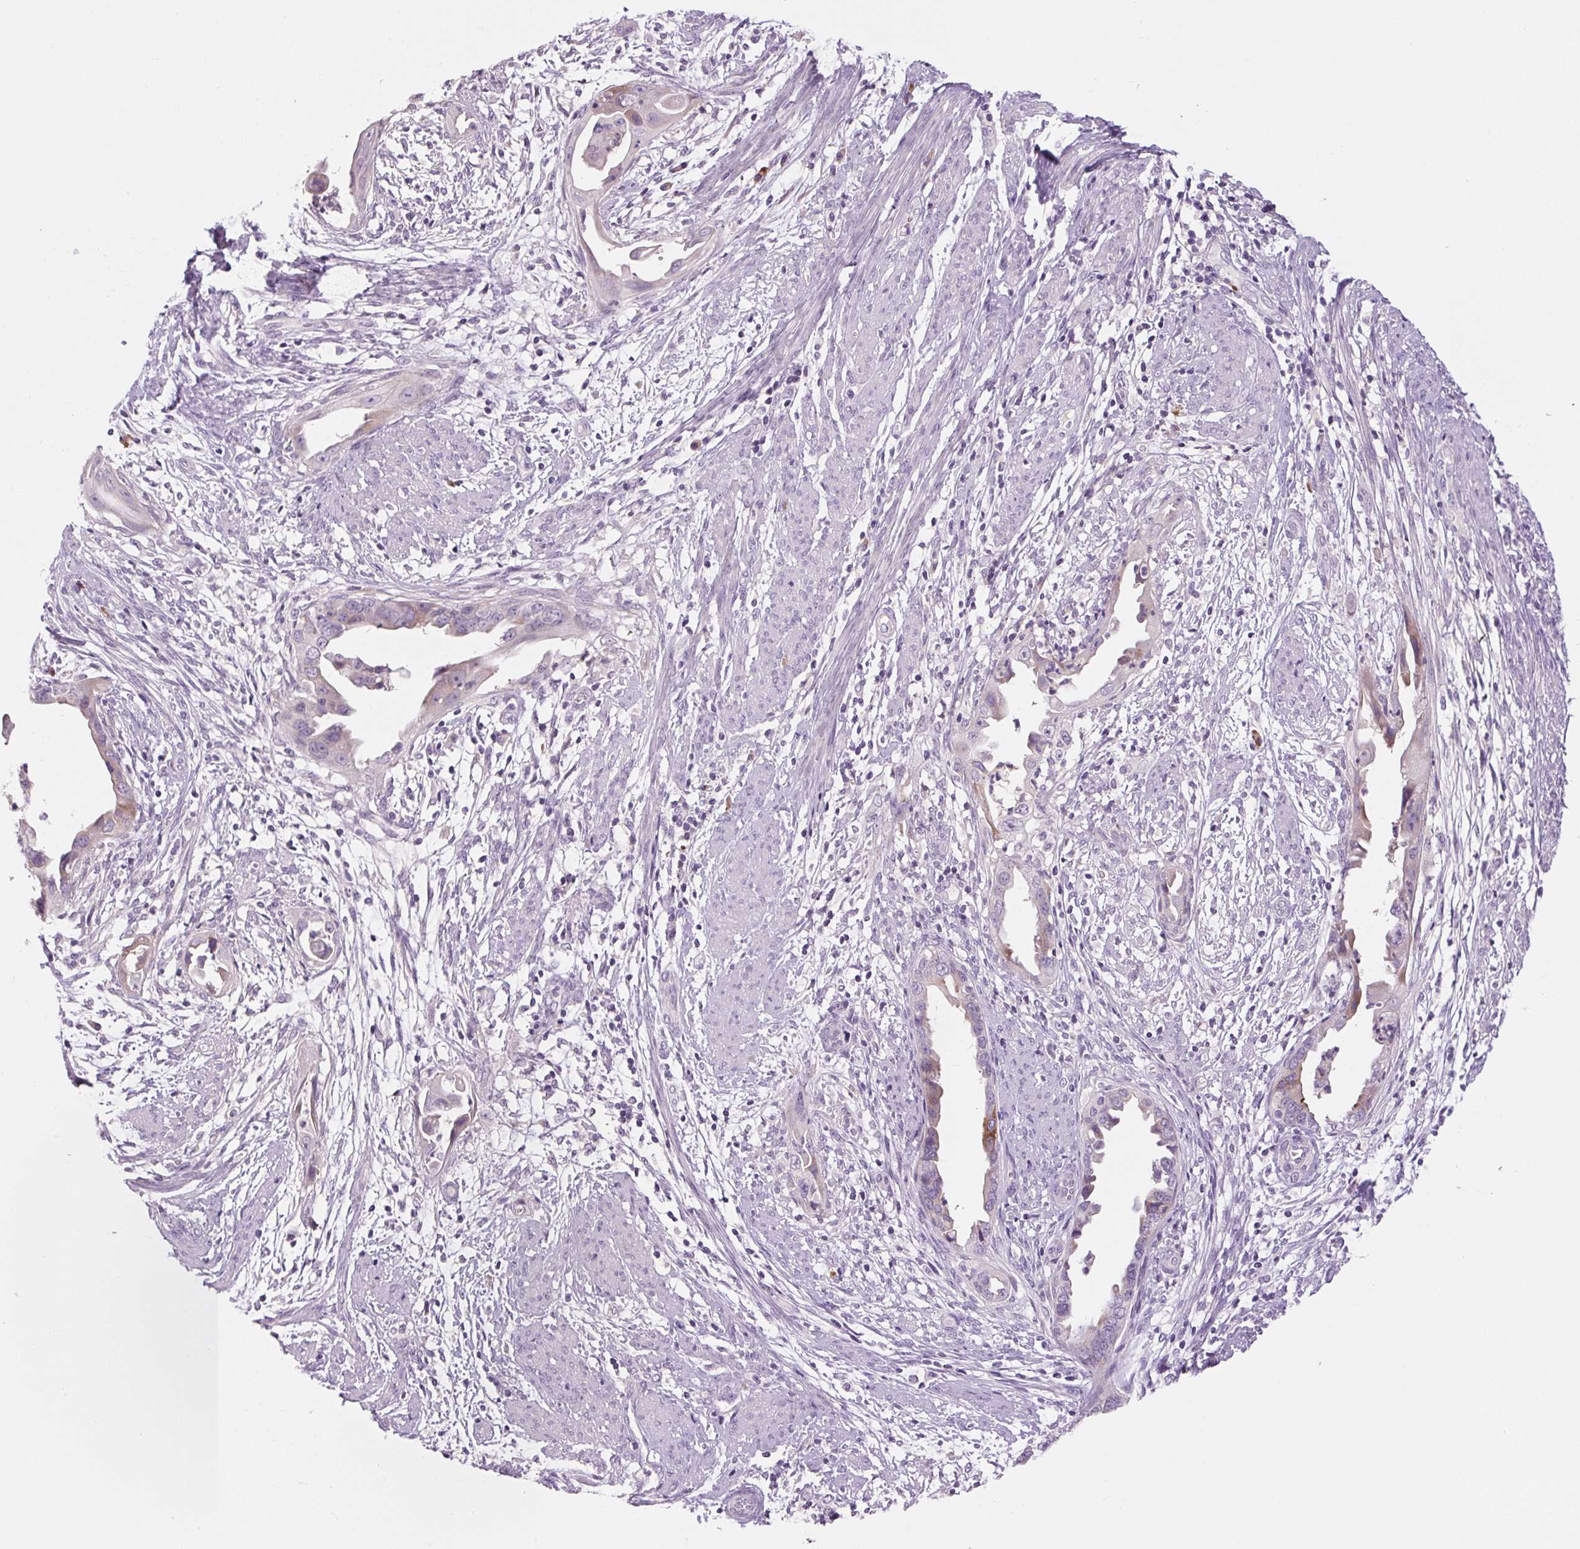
{"staining": {"intensity": "moderate", "quantity": "<25%", "location": "cytoplasmic/membranous"}, "tissue": "endometrial cancer", "cell_type": "Tumor cells", "image_type": "cancer", "snomed": [{"axis": "morphology", "description": "Adenocarcinoma, NOS"}, {"axis": "topography", "description": "Endometrium"}], "caption": "Immunohistochemistry (IHC) staining of endometrial adenocarcinoma, which reveals low levels of moderate cytoplasmic/membranous positivity in about <25% of tumor cells indicating moderate cytoplasmic/membranous protein positivity. The staining was performed using DAB (3,3'-diaminobenzidine) (brown) for protein detection and nuclei were counterstained in hematoxylin (blue).", "gene": "TMEM100", "patient": {"sex": "female", "age": 57}}